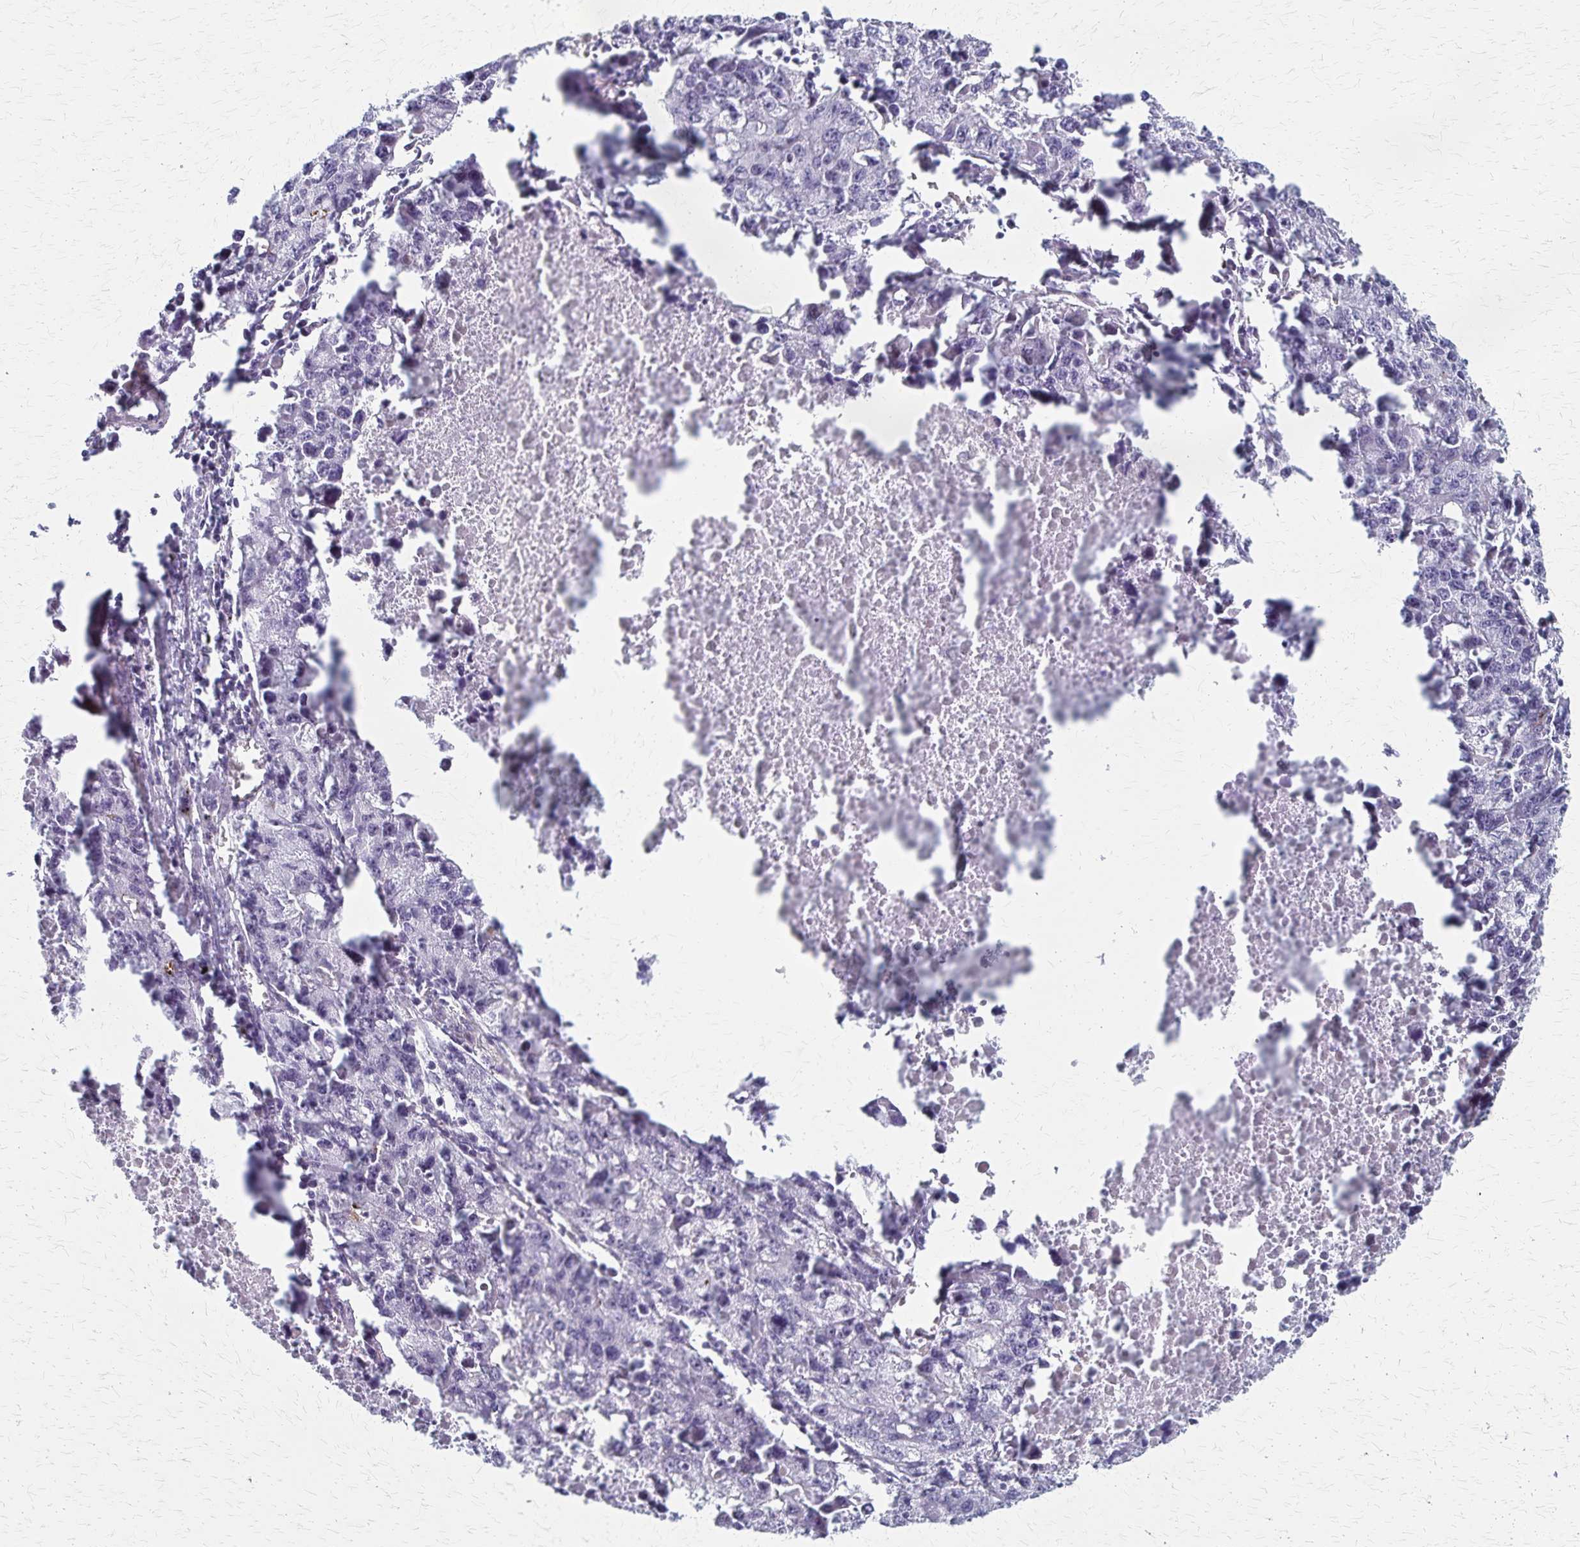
{"staining": {"intensity": "negative", "quantity": "none", "location": "none"}, "tissue": "lung cancer", "cell_type": "Tumor cells", "image_type": "cancer", "snomed": [{"axis": "morphology", "description": "Adenocarcinoma, NOS"}, {"axis": "topography", "description": "Lung"}], "caption": "This is an immunohistochemistry histopathology image of human lung cancer. There is no expression in tumor cells.", "gene": "DLK2", "patient": {"sex": "female", "age": 51}}